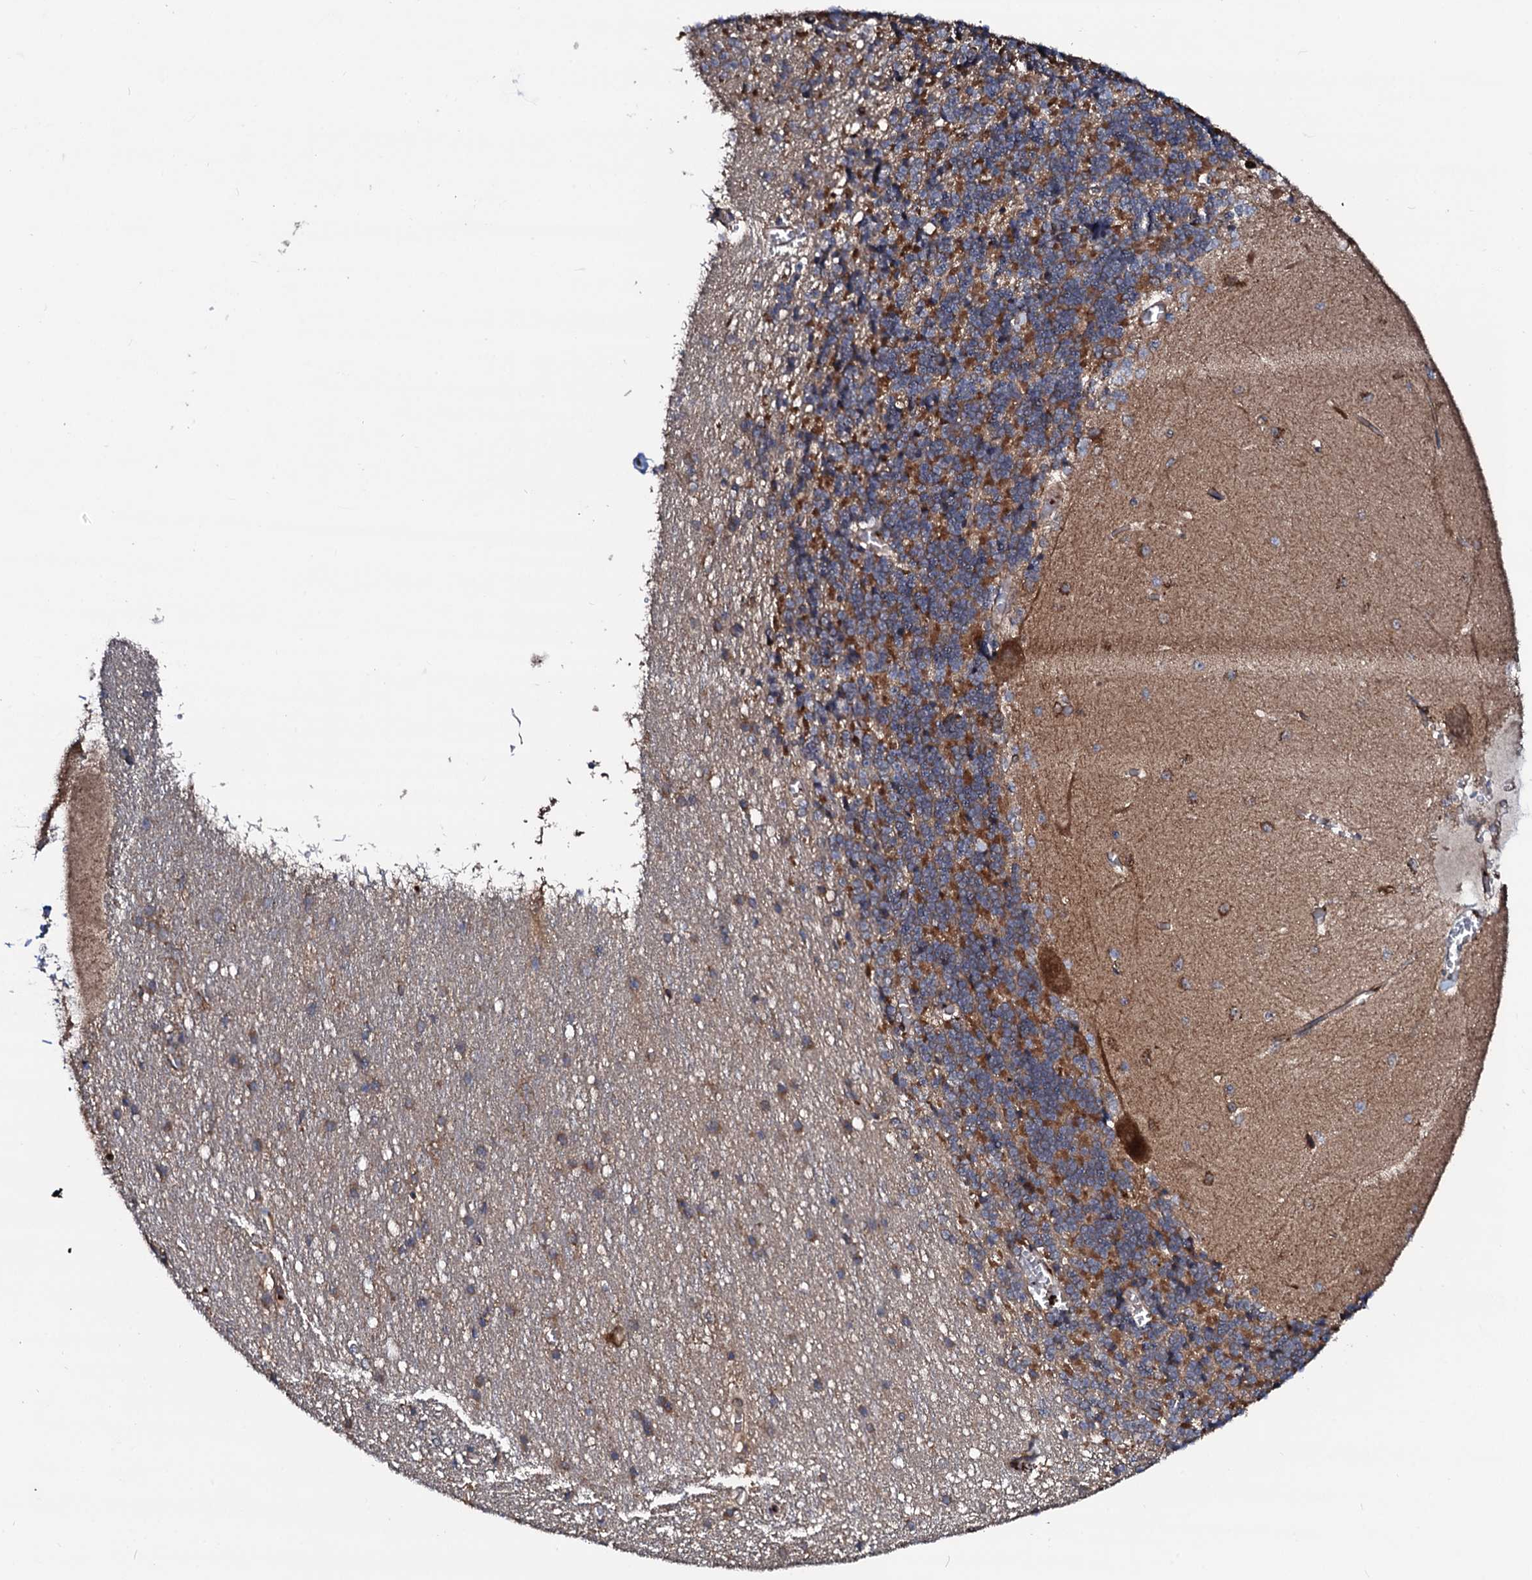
{"staining": {"intensity": "moderate", "quantity": "25%-75%", "location": "cytoplasmic/membranous"}, "tissue": "cerebellum", "cell_type": "Cells in granular layer", "image_type": "normal", "snomed": [{"axis": "morphology", "description": "Normal tissue, NOS"}, {"axis": "topography", "description": "Cerebellum"}], "caption": "Protein analysis of benign cerebellum reveals moderate cytoplasmic/membranous positivity in about 25%-75% of cells in granular layer. (Stains: DAB (3,3'-diaminobenzidine) in brown, nuclei in blue, Microscopy: brightfield microscopy at high magnification).", "gene": "ENSG00000256591", "patient": {"sex": "male", "age": 37}}